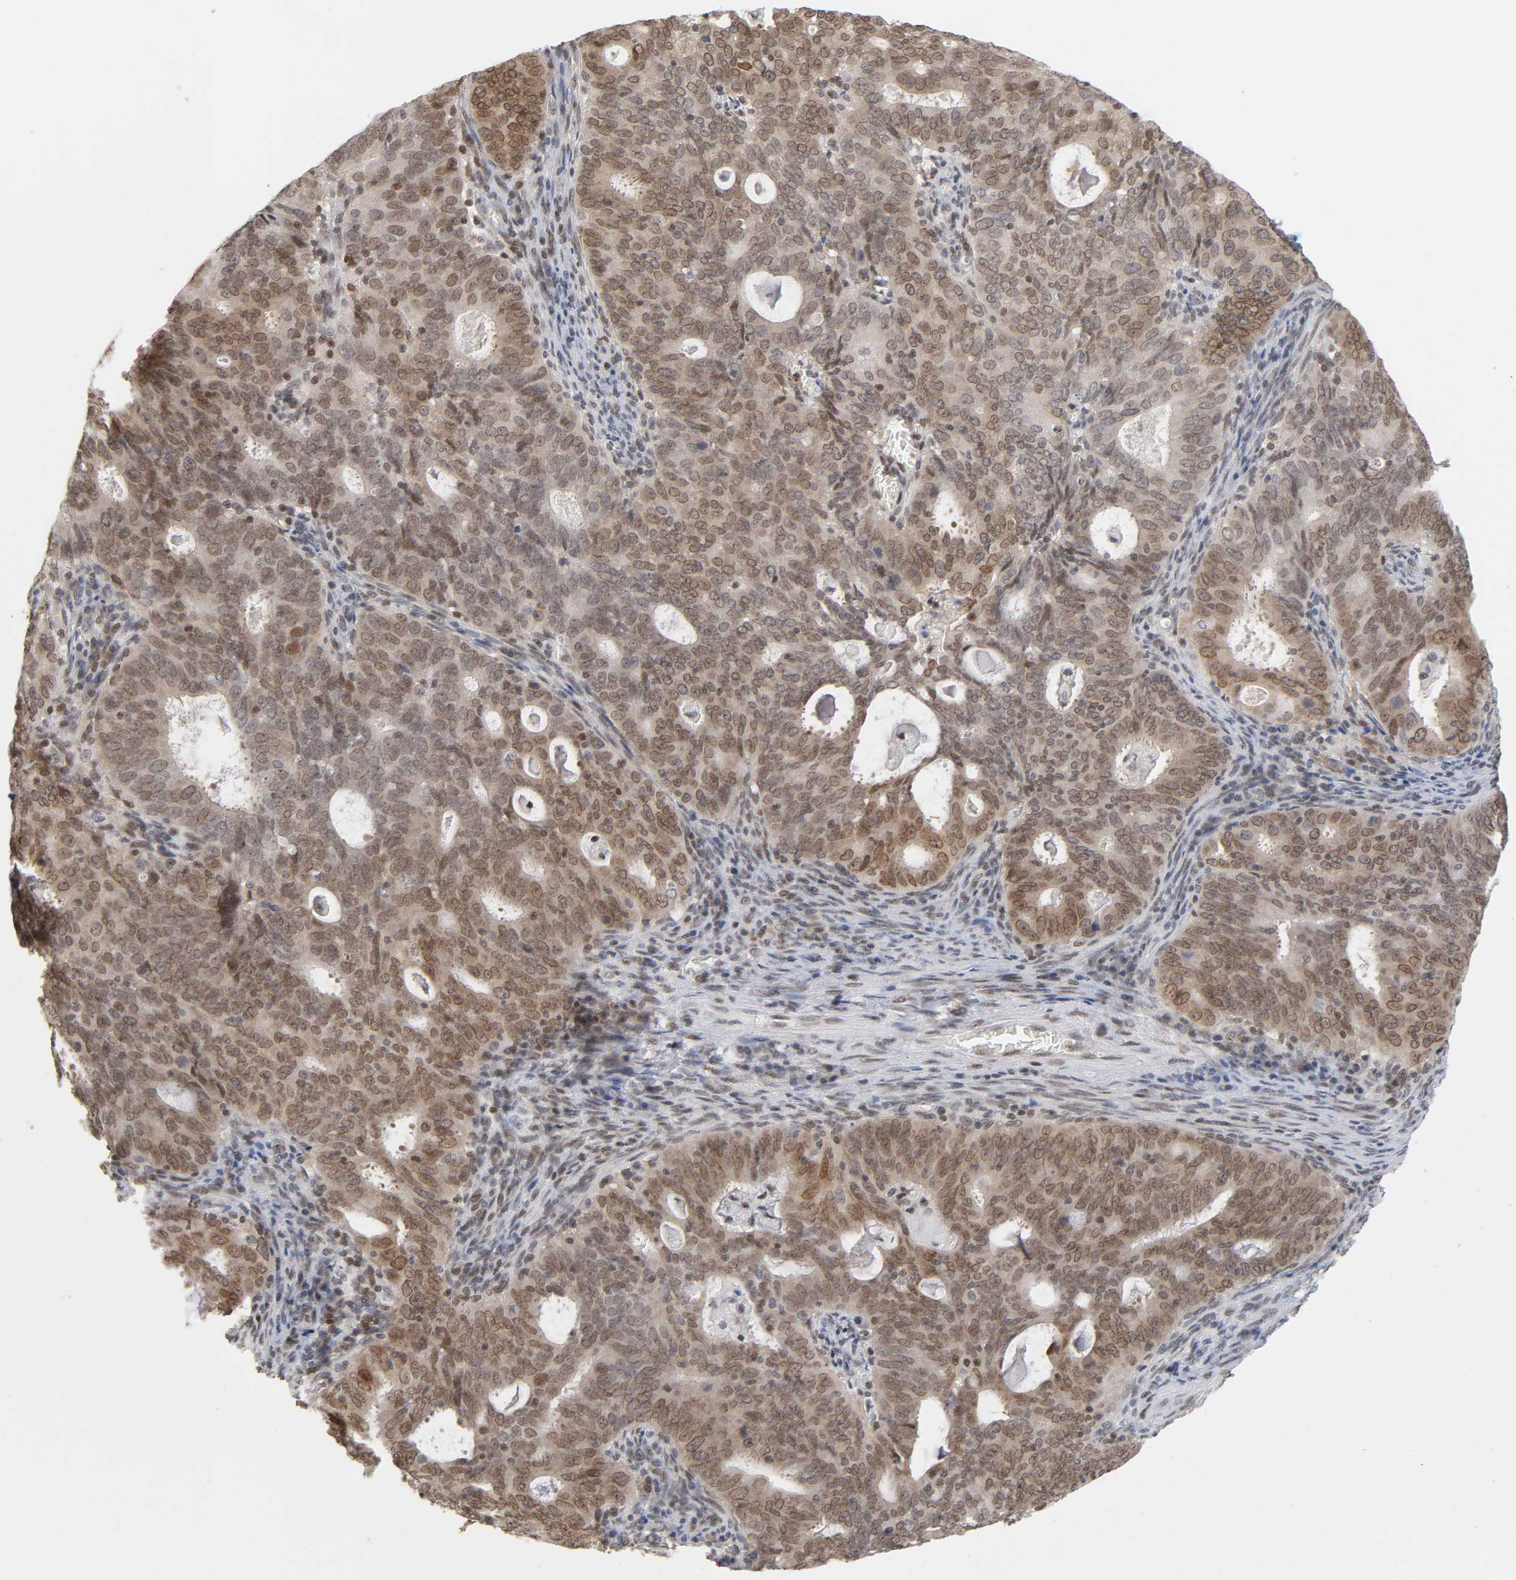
{"staining": {"intensity": "strong", "quantity": ">75%", "location": "nuclear"}, "tissue": "cervical cancer", "cell_type": "Tumor cells", "image_type": "cancer", "snomed": [{"axis": "morphology", "description": "Adenocarcinoma, NOS"}, {"axis": "topography", "description": "Cervix"}], "caption": "Immunohistochemical staining of adenocarcinoma (cervical) displays high levels of strong nuclear positivity in about >75% of tumor cells.", "gene": "SUMO1", "patient": {"sex": "female", "age": 44}}